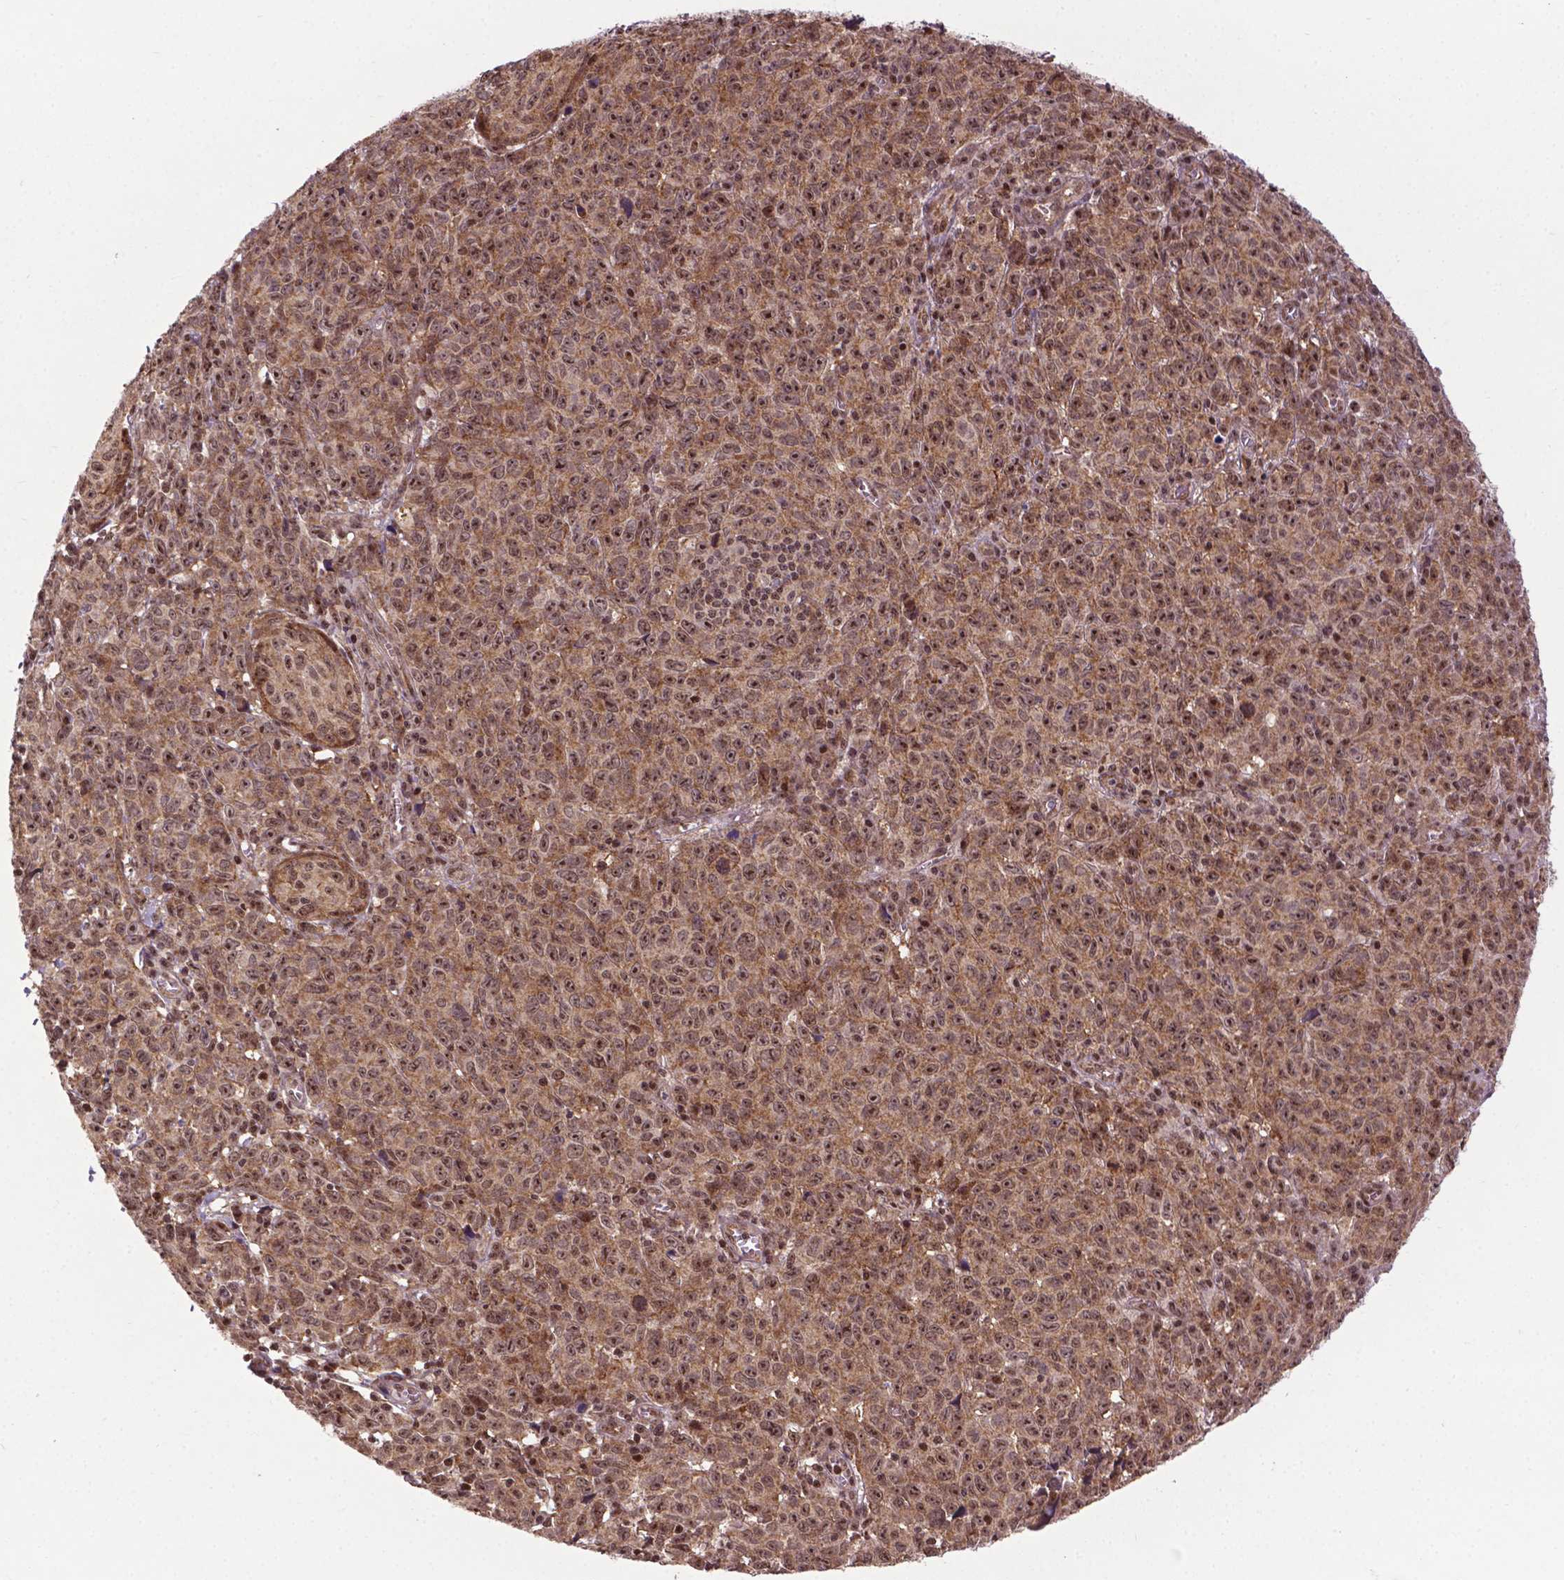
{"staining": {"intensity": "moderate", "quantity": ">75%", "location": "nuclear"}, "tissue": "melanoma", "cell_type": "Tumor cells", "image_type": "cancer", "snomed": [{"axis": "morphology", "description": "Malignant melanoma, NOS"}, {"axis": "topography", "description": "Vulva, labia, clitoris and Bartholin´s gland, NO"}], "caption": "An immunohistochemistry histopathology image of neoplastic tissue is shown. Protein staining in brown labels moderate nuclear positivity in malignant melanoma within tumor cells.", "gene": "CSNK2A1", "patient": {"sex": "female", "age": 75}}